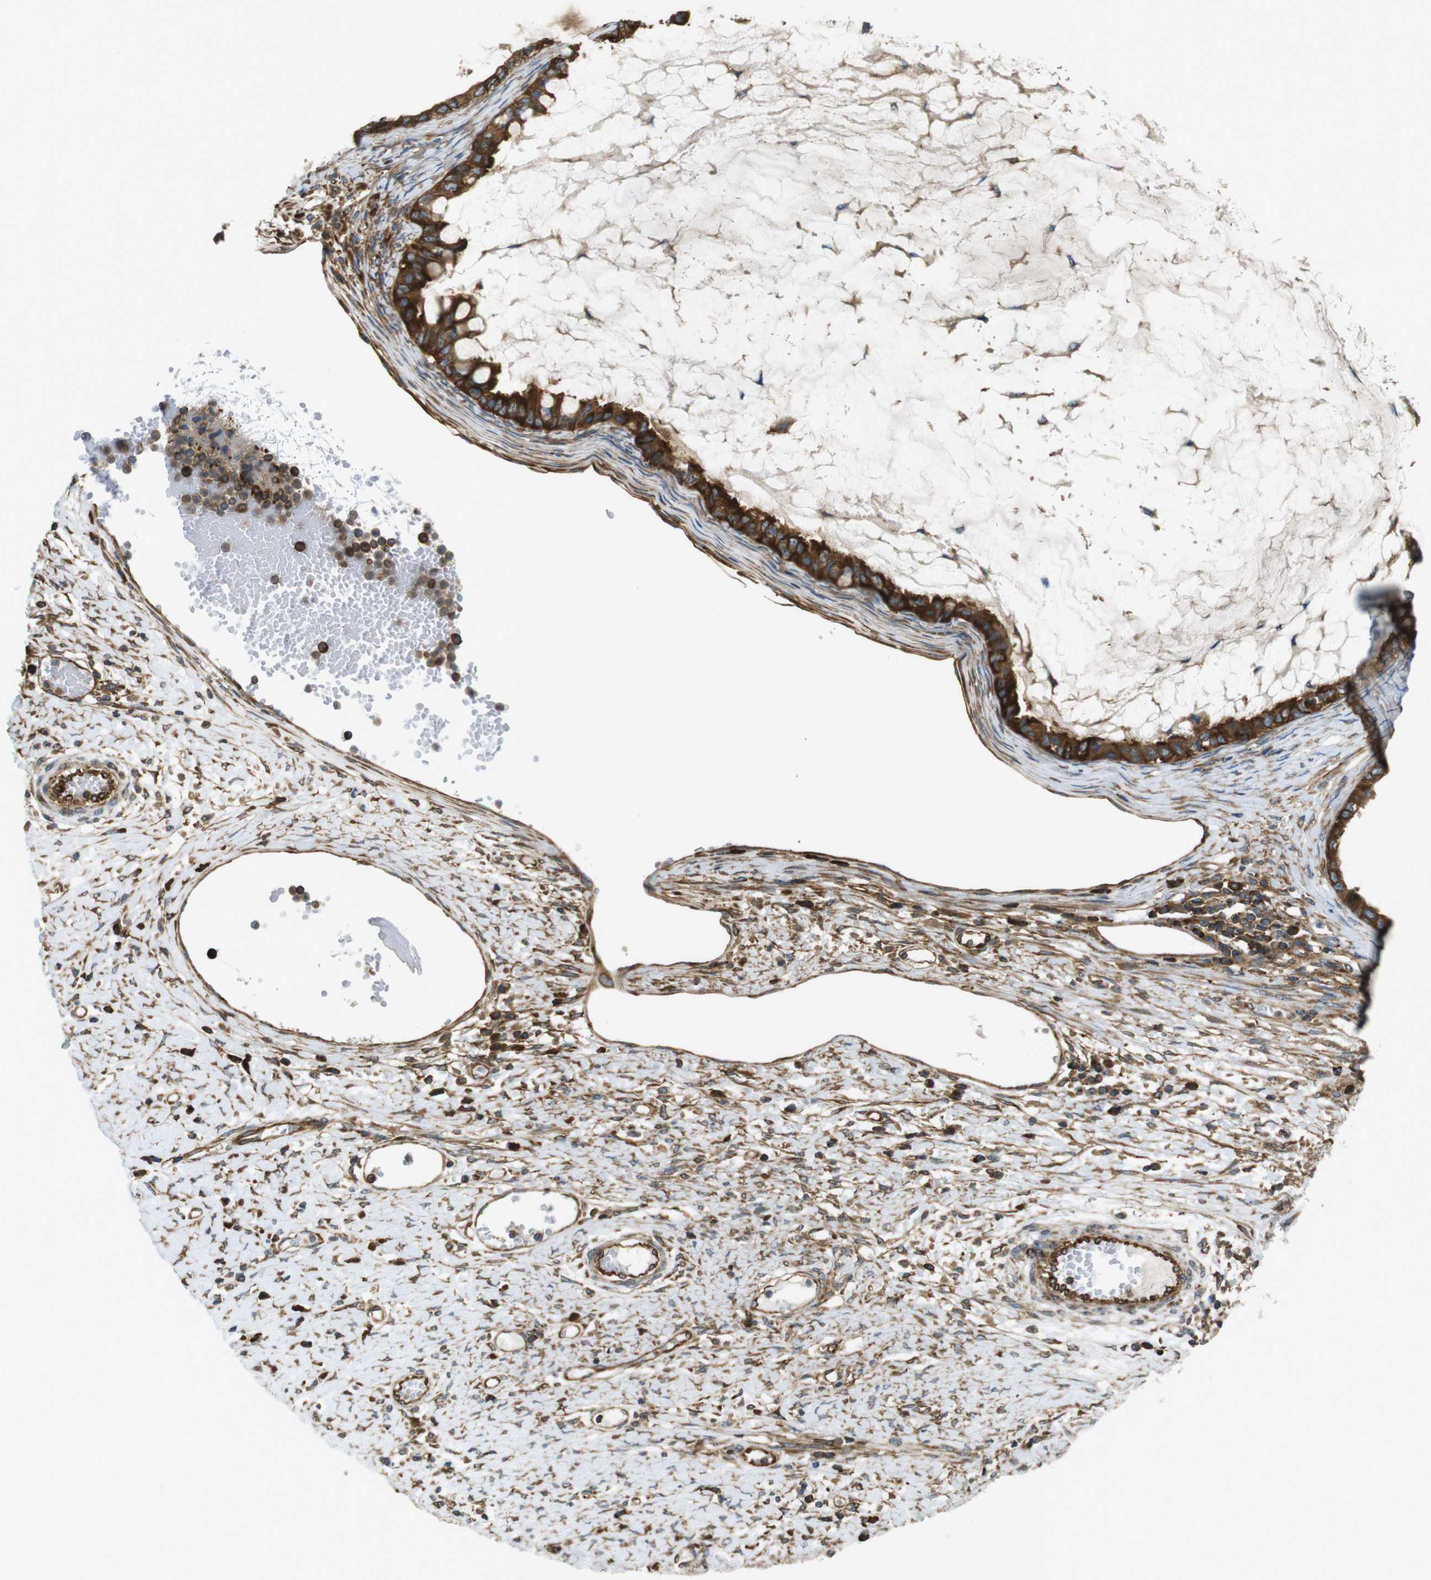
{"staining": {"intensity": "strong", "quantity": ">75%", "location": "cytoplasmic/membranous"}, "tissue": "ovarian cancer", "cell_type": "Tumor cells", "image_type": "cancer", "snomed": [{"axis": "morphology", "description": "Cystadenocarcinoma, mucinous, NOS"}, {"axis": "topography", "description": "Ovary"}], "caption": "Mucinous cystadenocarcinoma (ovarian) stained for a protein (brown) reveals strong cytoplasmic/membranous positive expression in approximately >75% of tumor cells.", "gene": "TSC1", "patient": {"sex": "female", "age": 80}}